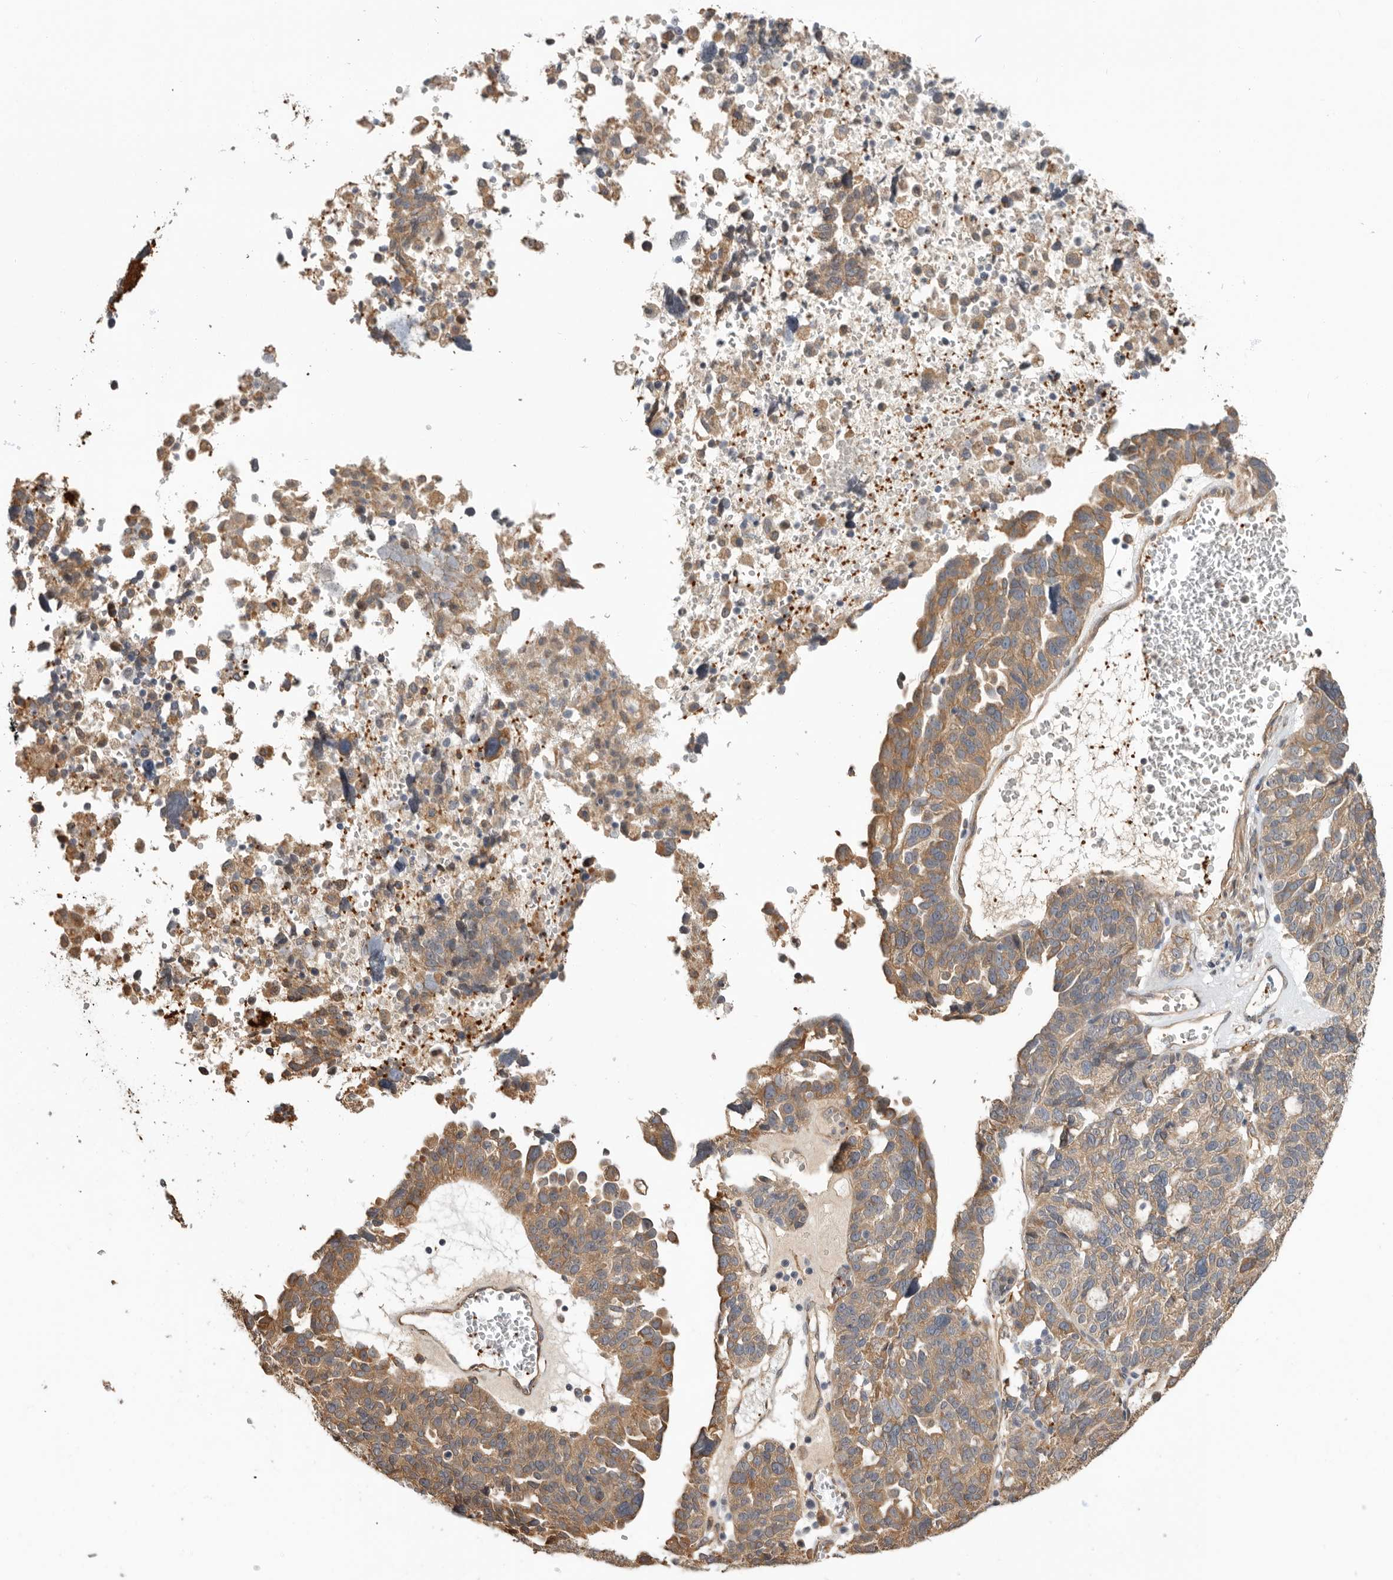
{"staining": {"intensity": "moderate", "quantity": ">75%", "location": "cytoplasmic/membranous"}, "tissue": "ovarian cancer", "cell_type": "Tumor cells", "image_type": "cancer", "snomed": [{"axis": "morphology", "description": "Cystadenocarcinoma, serous, NOS"}, {"axis": "topography", "description": "Ovary"}], "caption": "Immunohistochemical staining of ovarian cancer (serous cystadenocarcinoma) demonstrates medium levels of moderate cytoplasmic/membranous protein staining in about >75% of tumor cells. The staining is performed using DAB (3,3'-diaminobenzidine) brown chromogen to label protein expression. The nuclei are counter-stained blue using hematoxylin.", "gene": "CDC42BPB", "patient": {"sex": "female", "age": 59}}